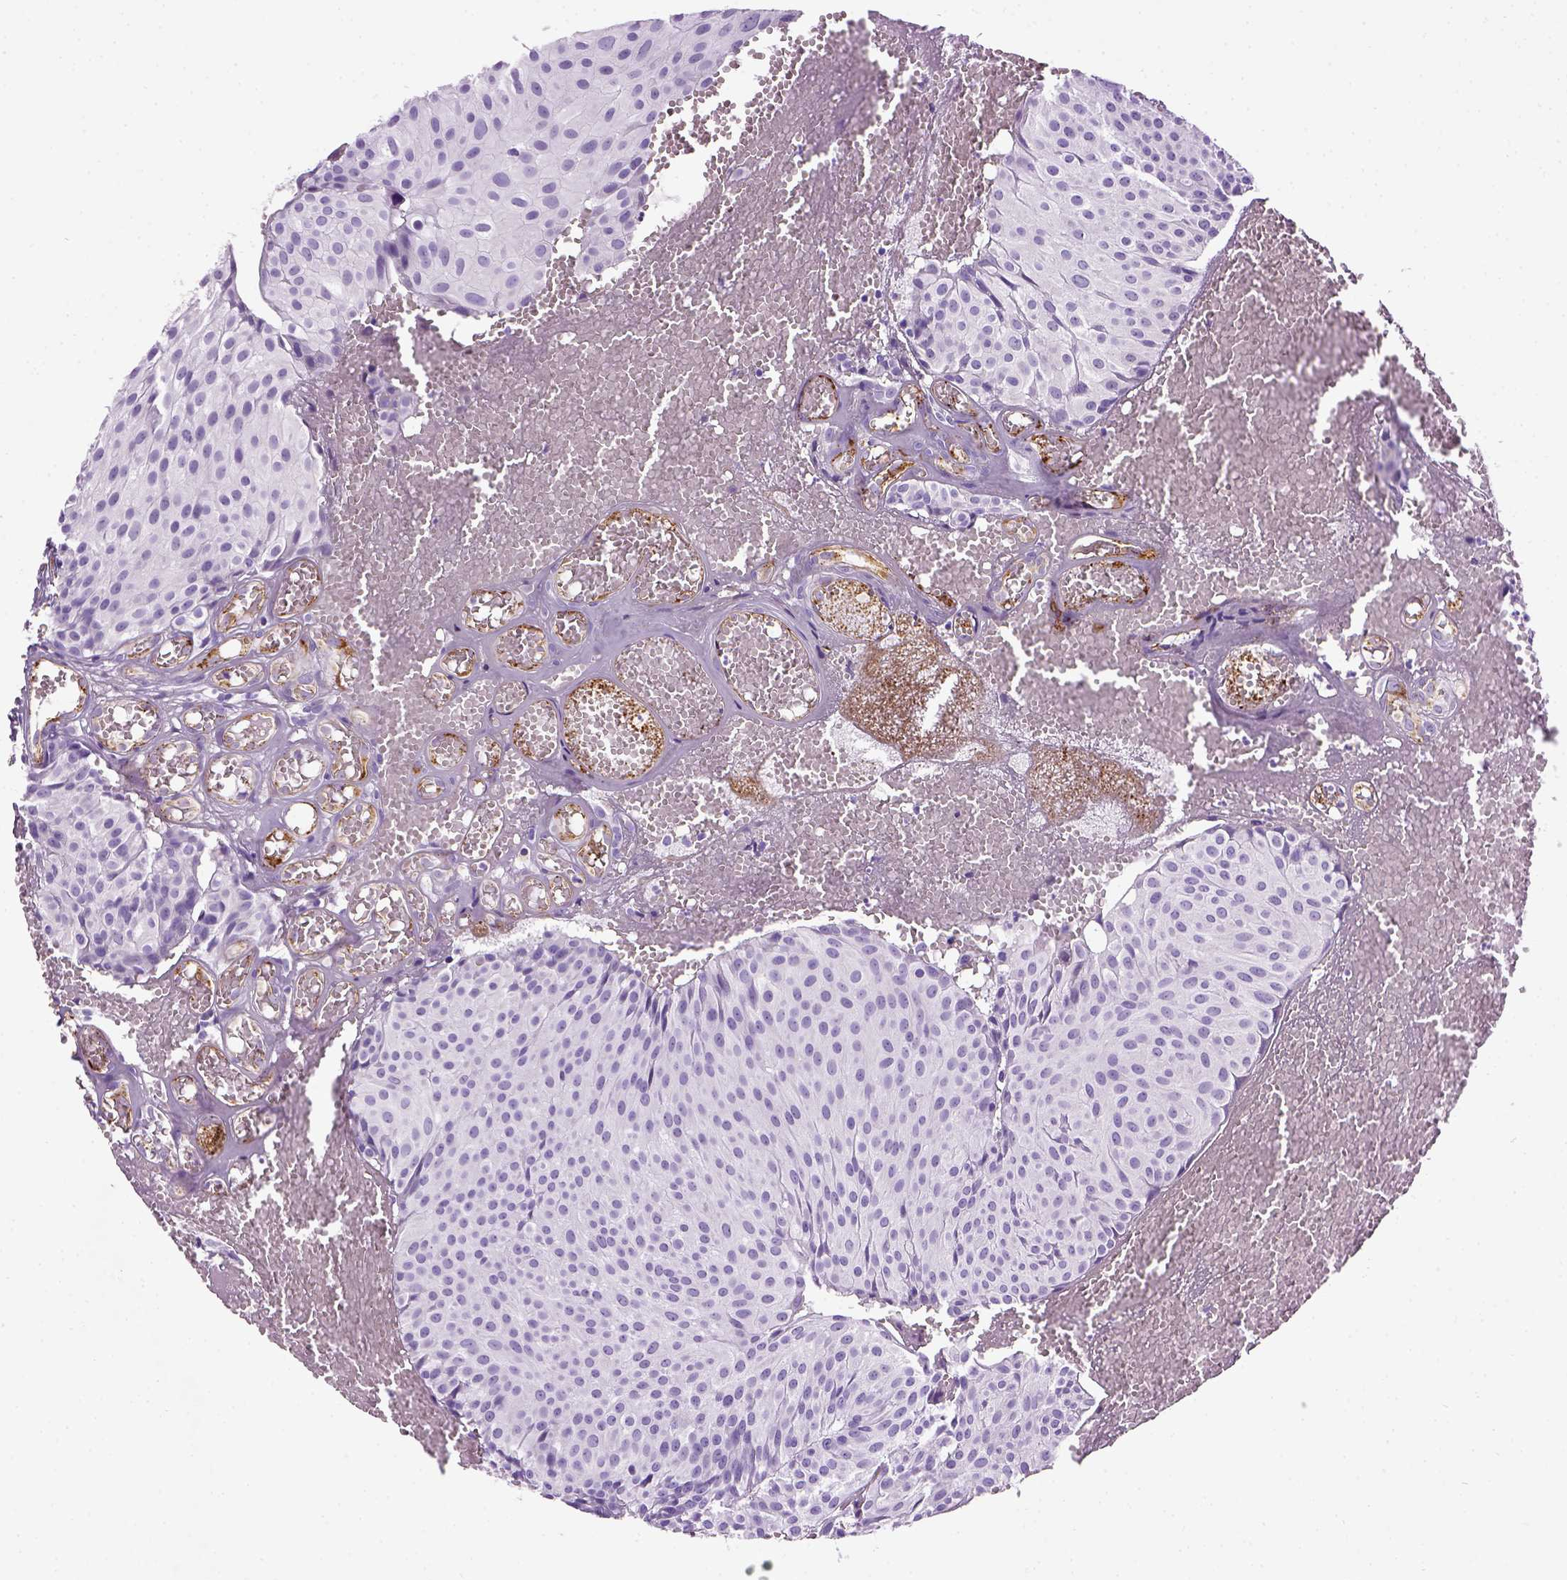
{"staining": {"intensity": "negative", "quantity": "none", "location": "none"}, "tissue": "urothelial cancer", "cell_type": "Tumor cells", "image_type": "cancer", "snomed": [{"axis": "morphology", "description": "Urothelial carcinoma, Low grade"}, {"axis": "topography", "description": "Urinary bladder"}], "caption": "This image is of urothelial cancer stained with immunohistochemistry to label a protein in brown with the nuclei are counter-stained blue. There is no expression in tumor cells.", "gene": "VWF", "patient": {"sex": "male", "age": 63}}